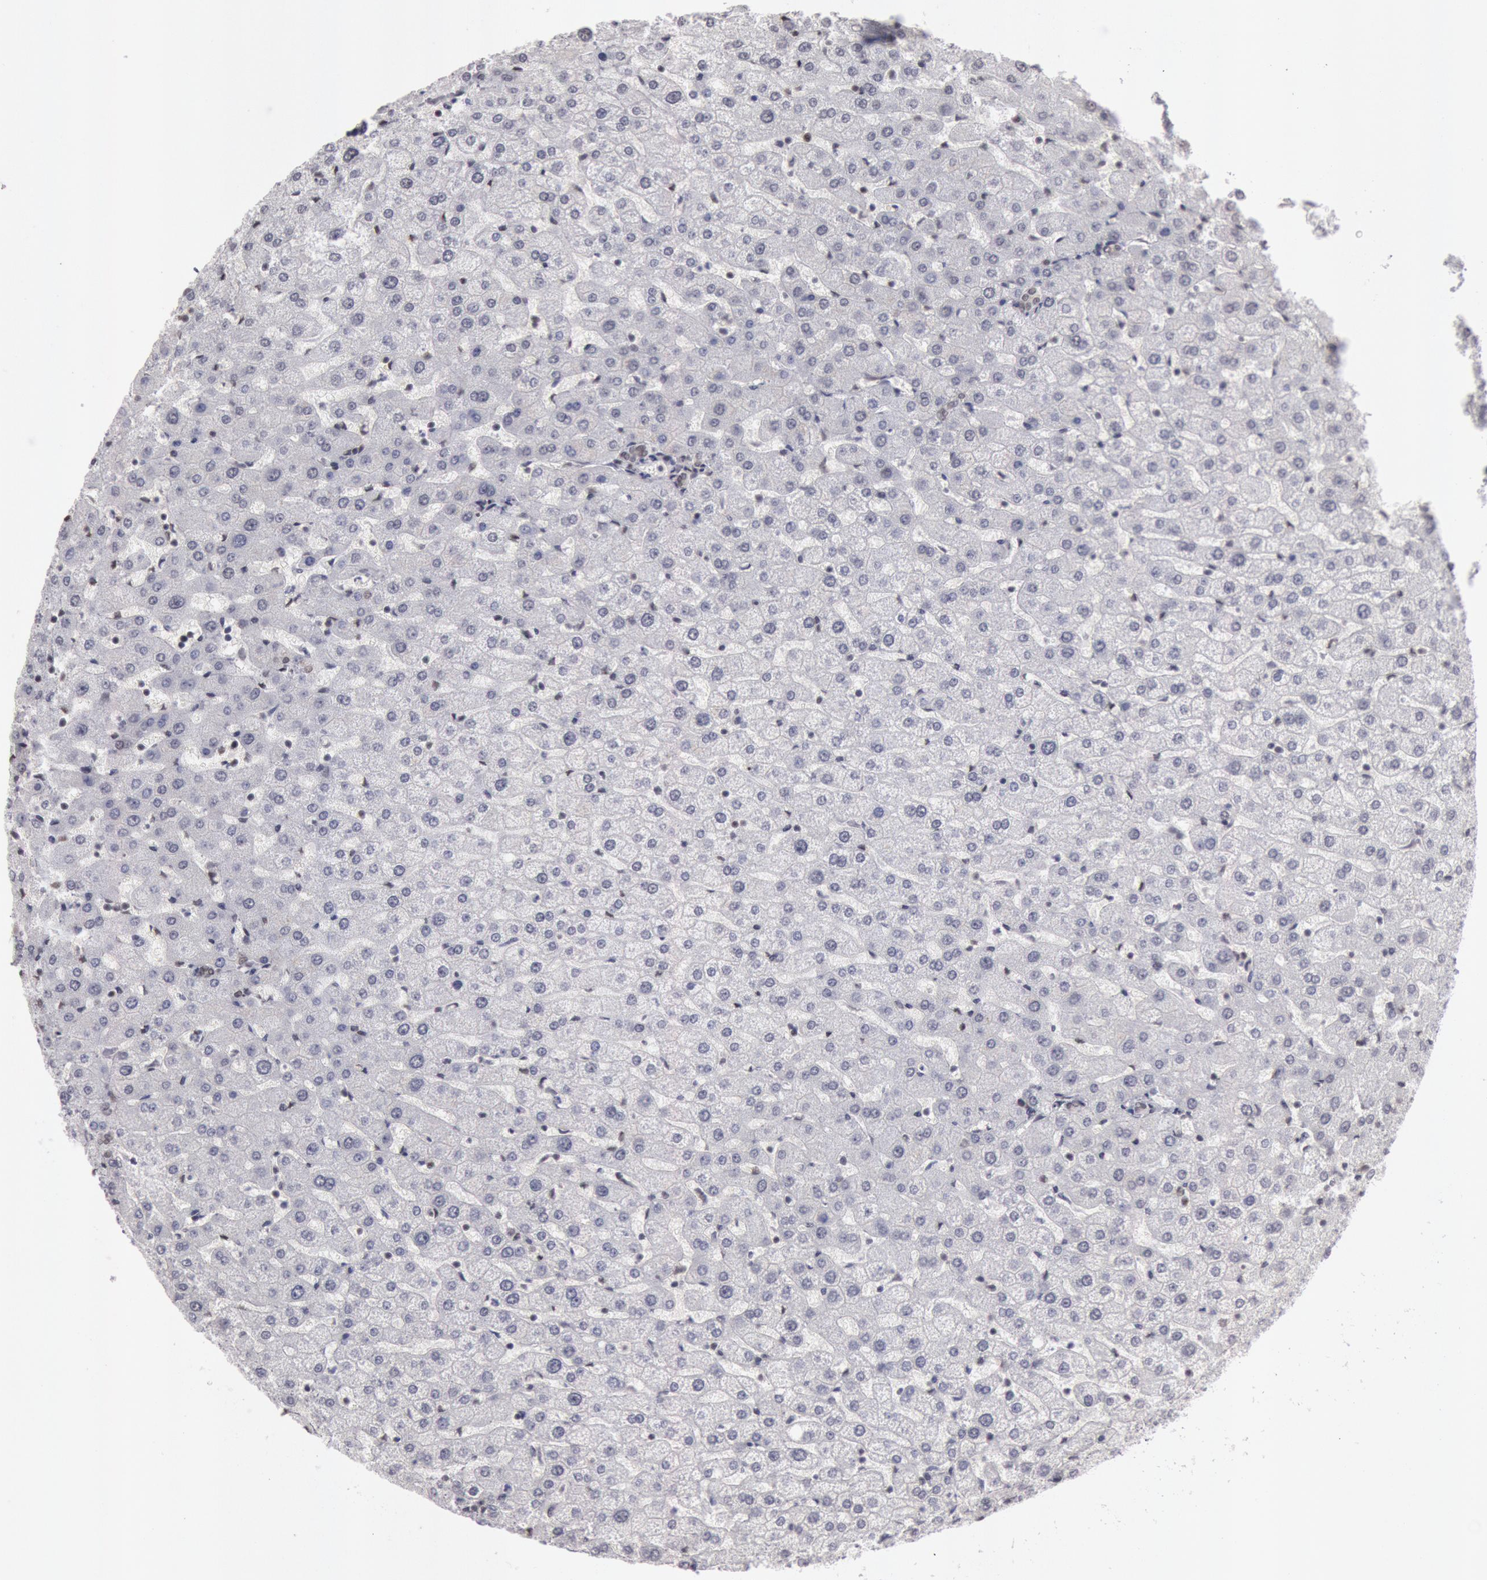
{"staining": {"intensity": "weak", "quantity": "25%-75%", "location": "nuclear"}, "tissue": "liver", "cell_type": "Cholangiocytes", "image_type": "normal", "snomed": [{"axis": "morphology", "description": "Normal tissue, NOS"}, {"axis": "morphology", "description": "Fibrosis, NOS"}, {"axis": "topography", "description": "Liver"}], "caption": "Immunohistochemical staining of benign human liver exhibits weak nuclear protein staining in approximately 25%-75% of cholangiocytes.", "gene": "ESS2", "patient": {"sex": "female", "age": 29}}